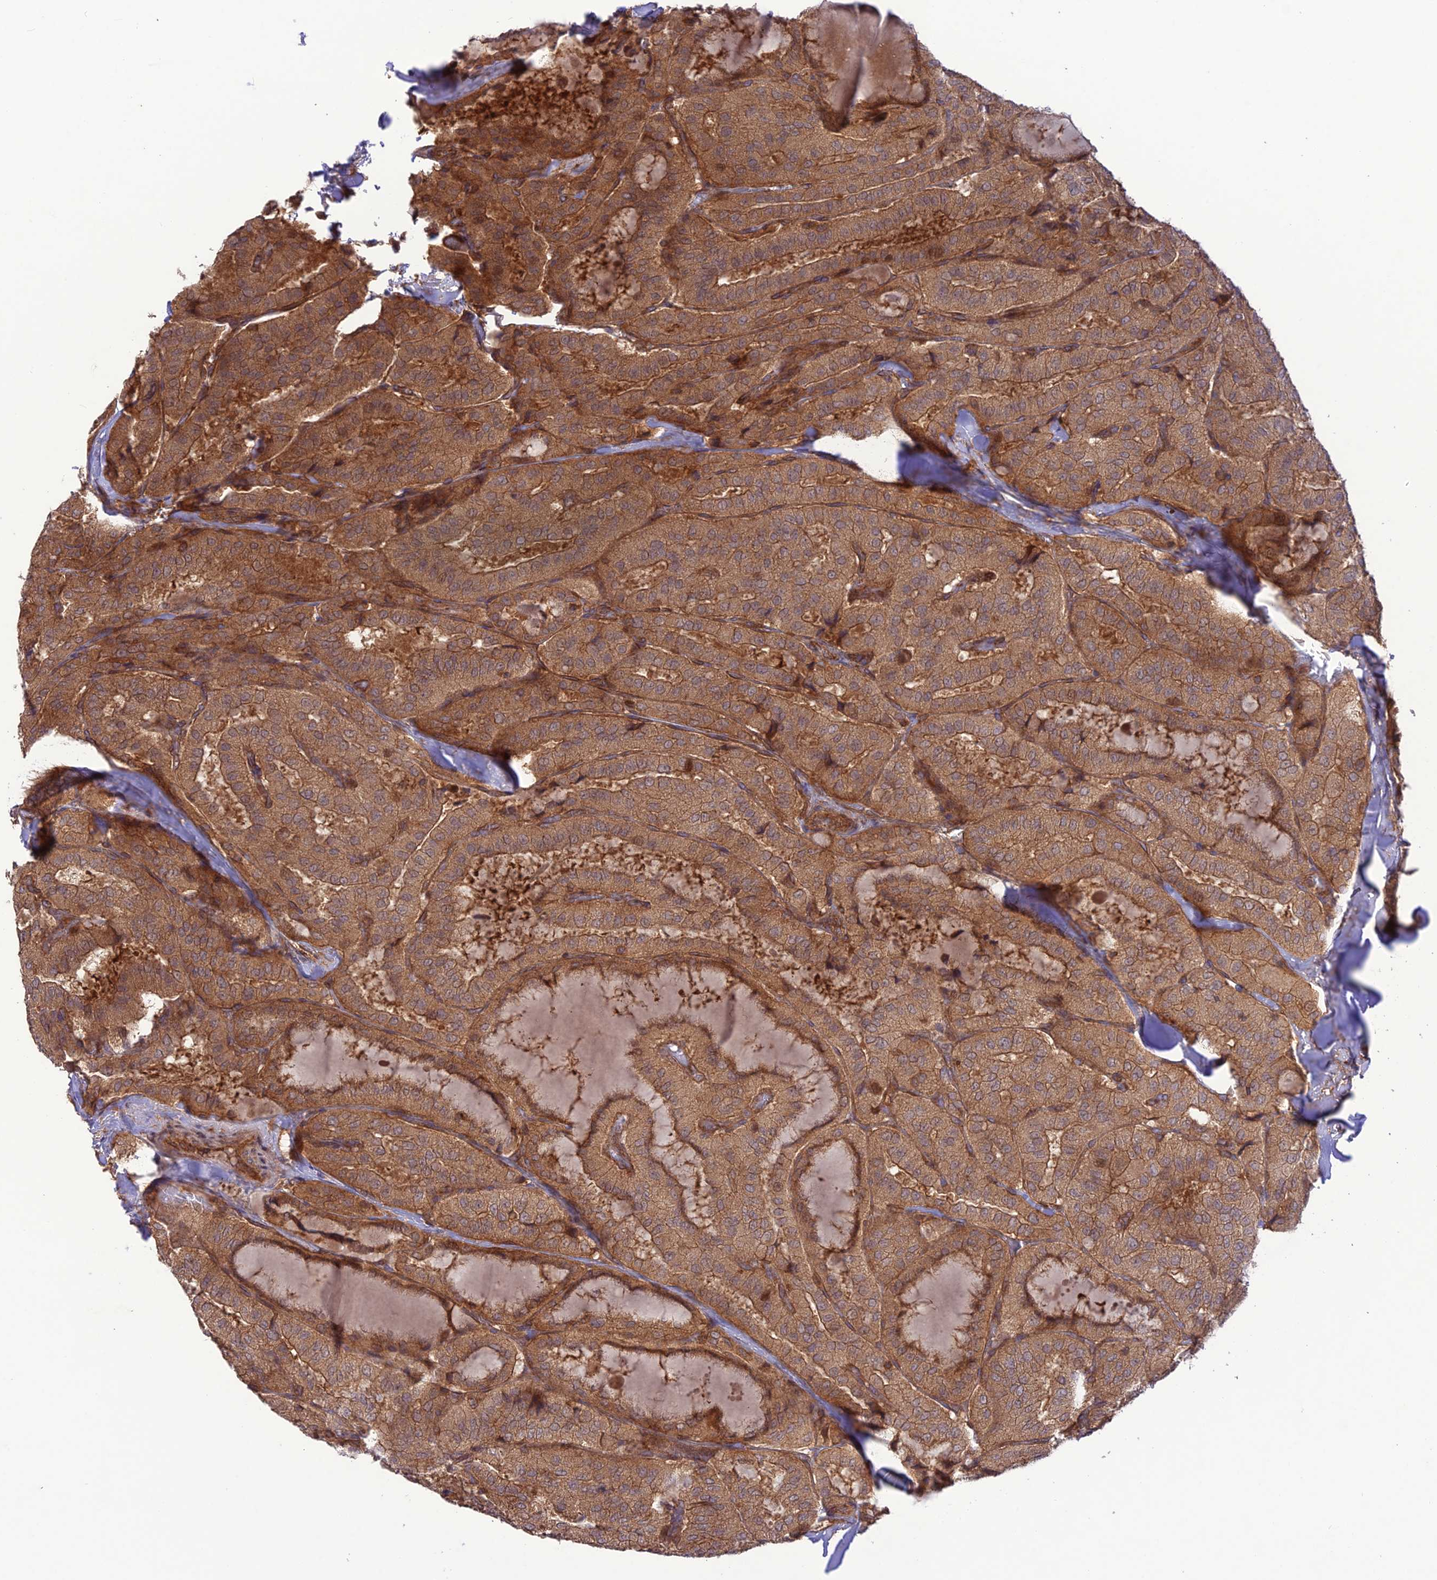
{"staining": {"intensity": "moderate", "quantity": ">75%", "location": "cytoplasmic/membranous"}, "tissue": "thyroid cancer", "cell_type": "Tumor cells", "image_type": "cancer", "snomed": [{"axis": "morphology", "description": "Normal tissue, NOS"}, {"axis": "morphology", "description": "Papillary adenocarcinoma, NOS"}, {"axis": "topography", "description": "Thyroid gland"}], "caption": "Moderate cytoplasmic/membranous staining is present in approximately >75% of tumor cells in thyroid cancer (papillary adenocarcinoma).", "gene": "FCHSD1", "patient": {"sex": "female", "age": 59}}